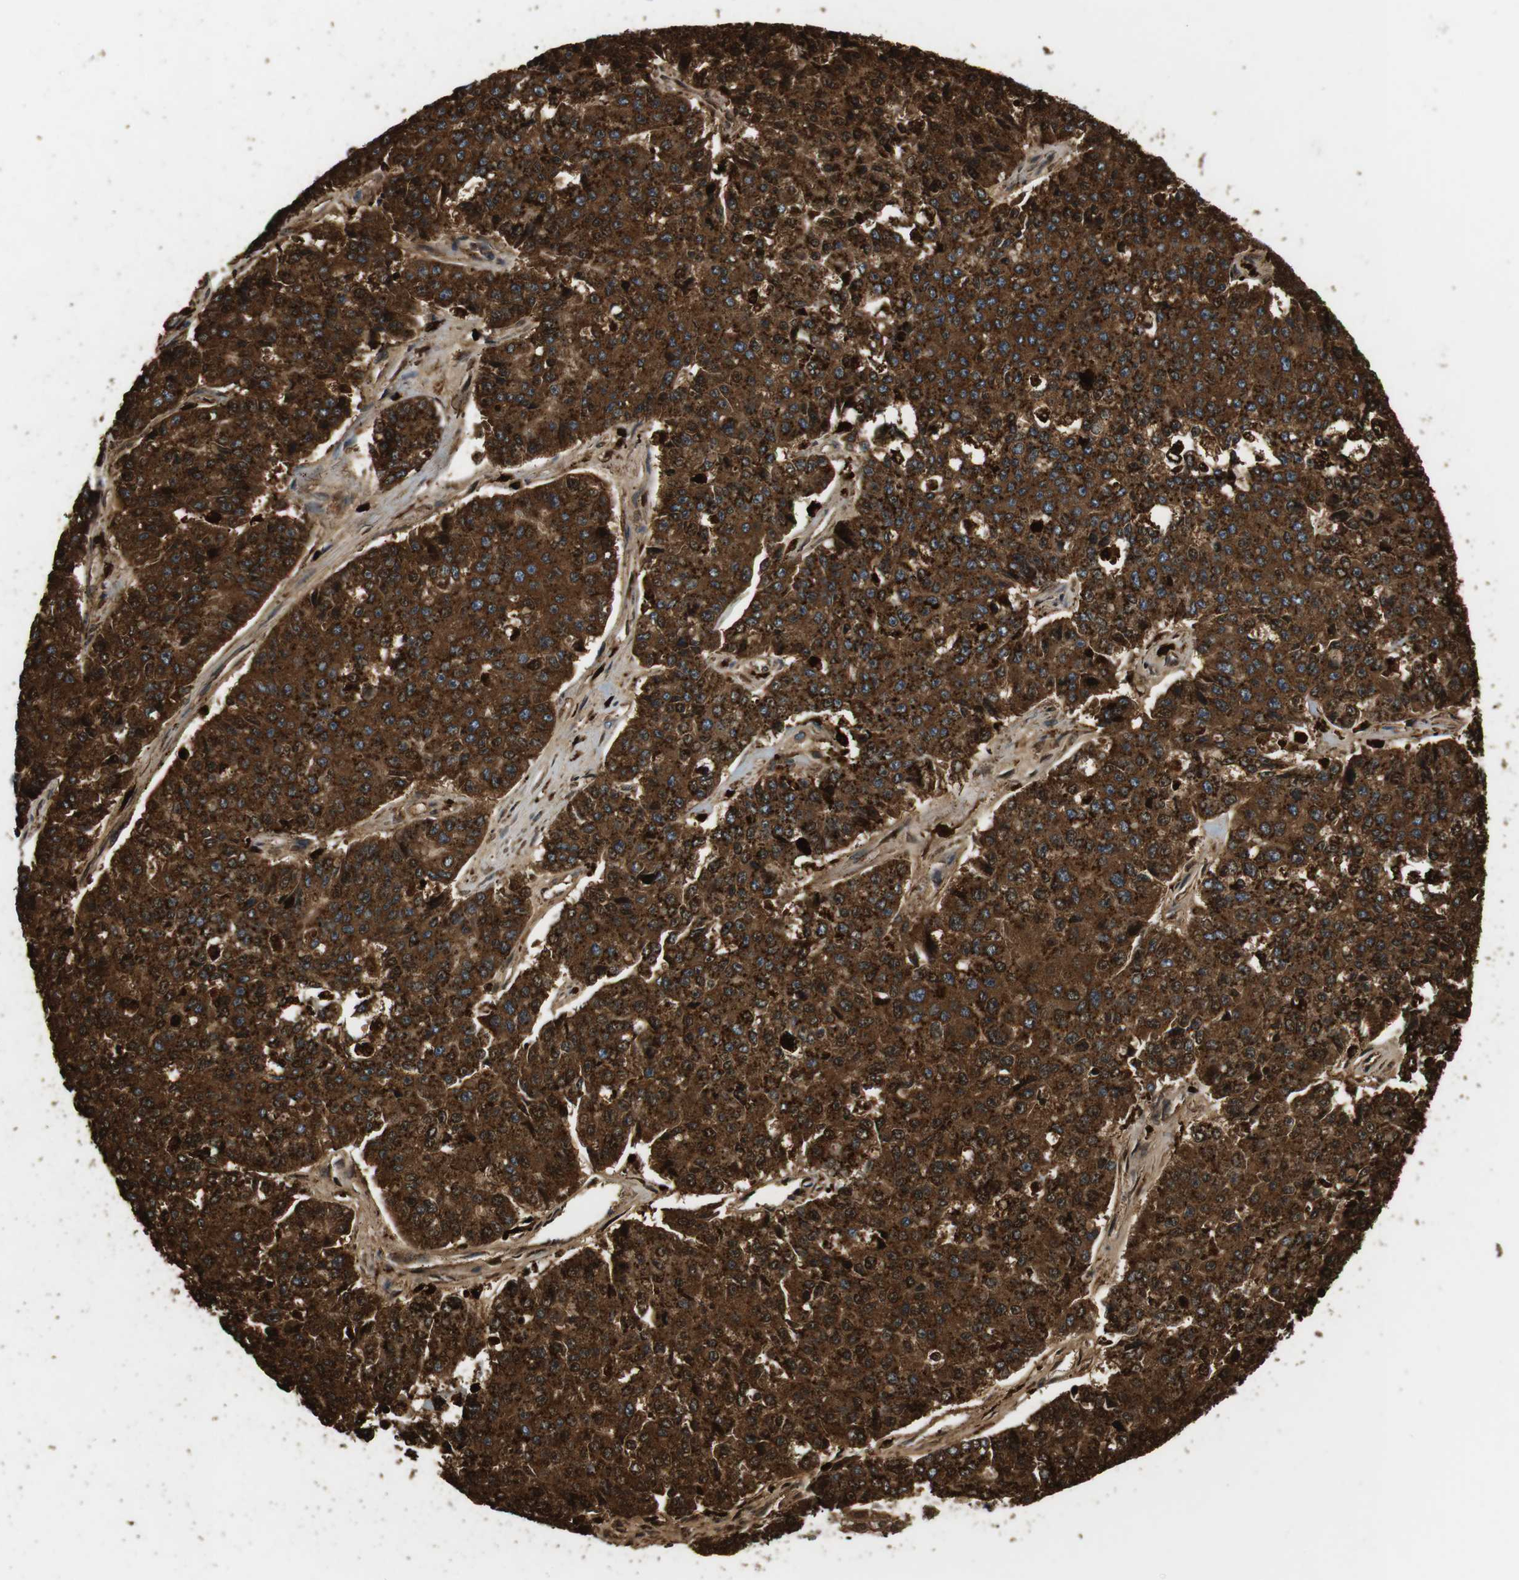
{"staining": {"intensity": "strong", "quantity": ">75%", "location": "cytoplasmic/membranous"}, "tissue": "pancreatic cancer", "cell_type": "Tumor cells", "image_type": "cancer", "snomed": [{"axis": "morphology", "description": "Adenocarcinoma, NOS"}, {"axis": "topography", "description": "Pancreas"}], "caption": "This micrograph demonstrates immunohistochemistry (IHC) staining of human pancreatic cancer, with high strong cytoplasmic/membranous expression in about >75% of tumor cells.", "gene": "TXNRD1", "patient": {"sex": "male", "age": 50}}